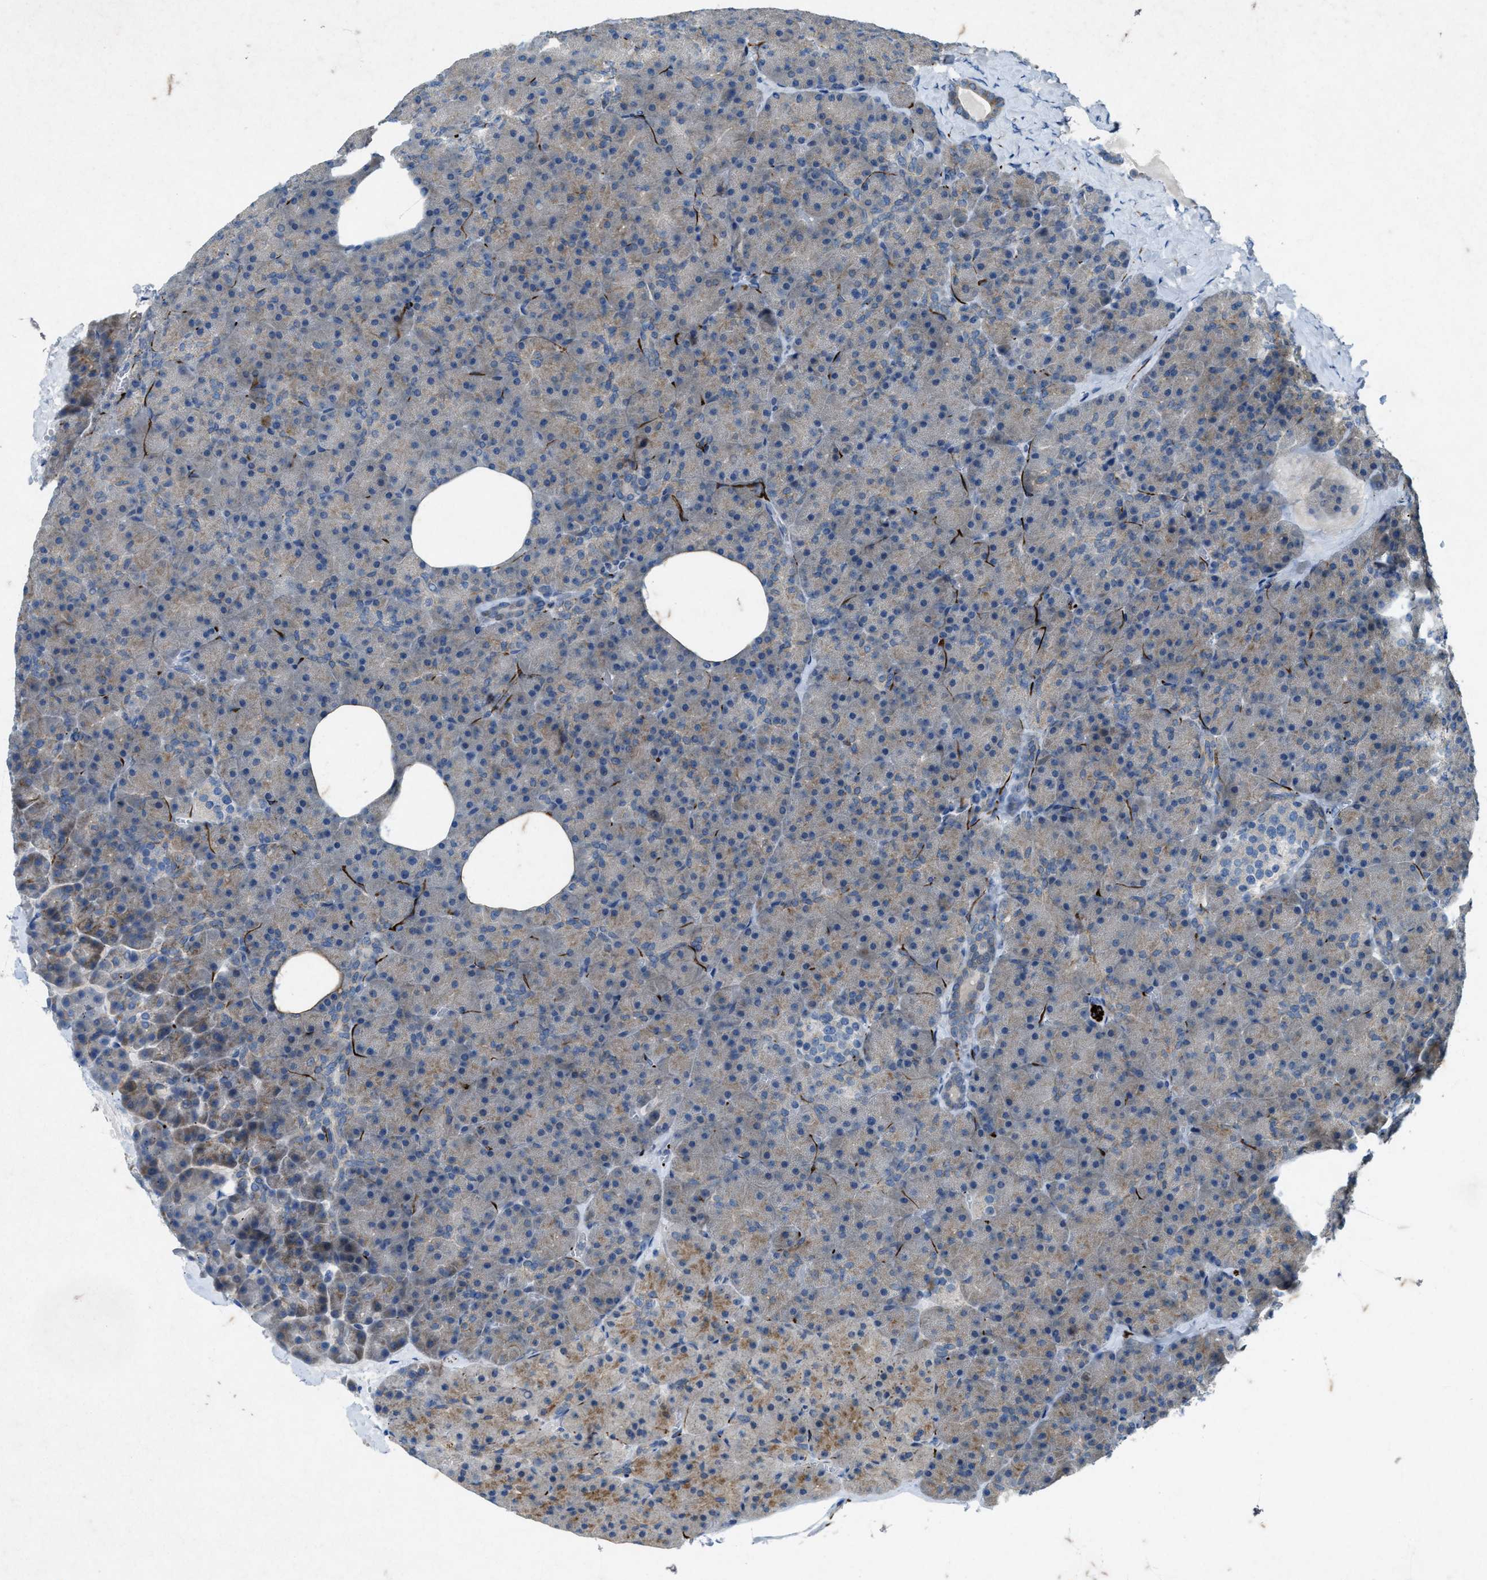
{"staining": {"intensity": "moderate", "quantity": "<25%", "location": "cytoplasmic/membranous"}, "tissue": "pancreas", "cell_type": "Exocrine glandular cells", "image_type": "normal", "snomed": [{"axis": "morphology", "description": "Normal tissue, NOS"}, {"axis": "morphology", "description": "Carcinoid, malignant, NOS"}, {"axis": "topography", "description": "Pancreas"}], "caption": "Exocrine glandular cells reveal low levels of moderate cytoplasmic/membranous expression in about <25% of cells in benign pancreas. (Brightfield microscopy of DAB IHC at high magnification).", "gene": "URGCP", "patient": {"sex": "female", "age": 35}}